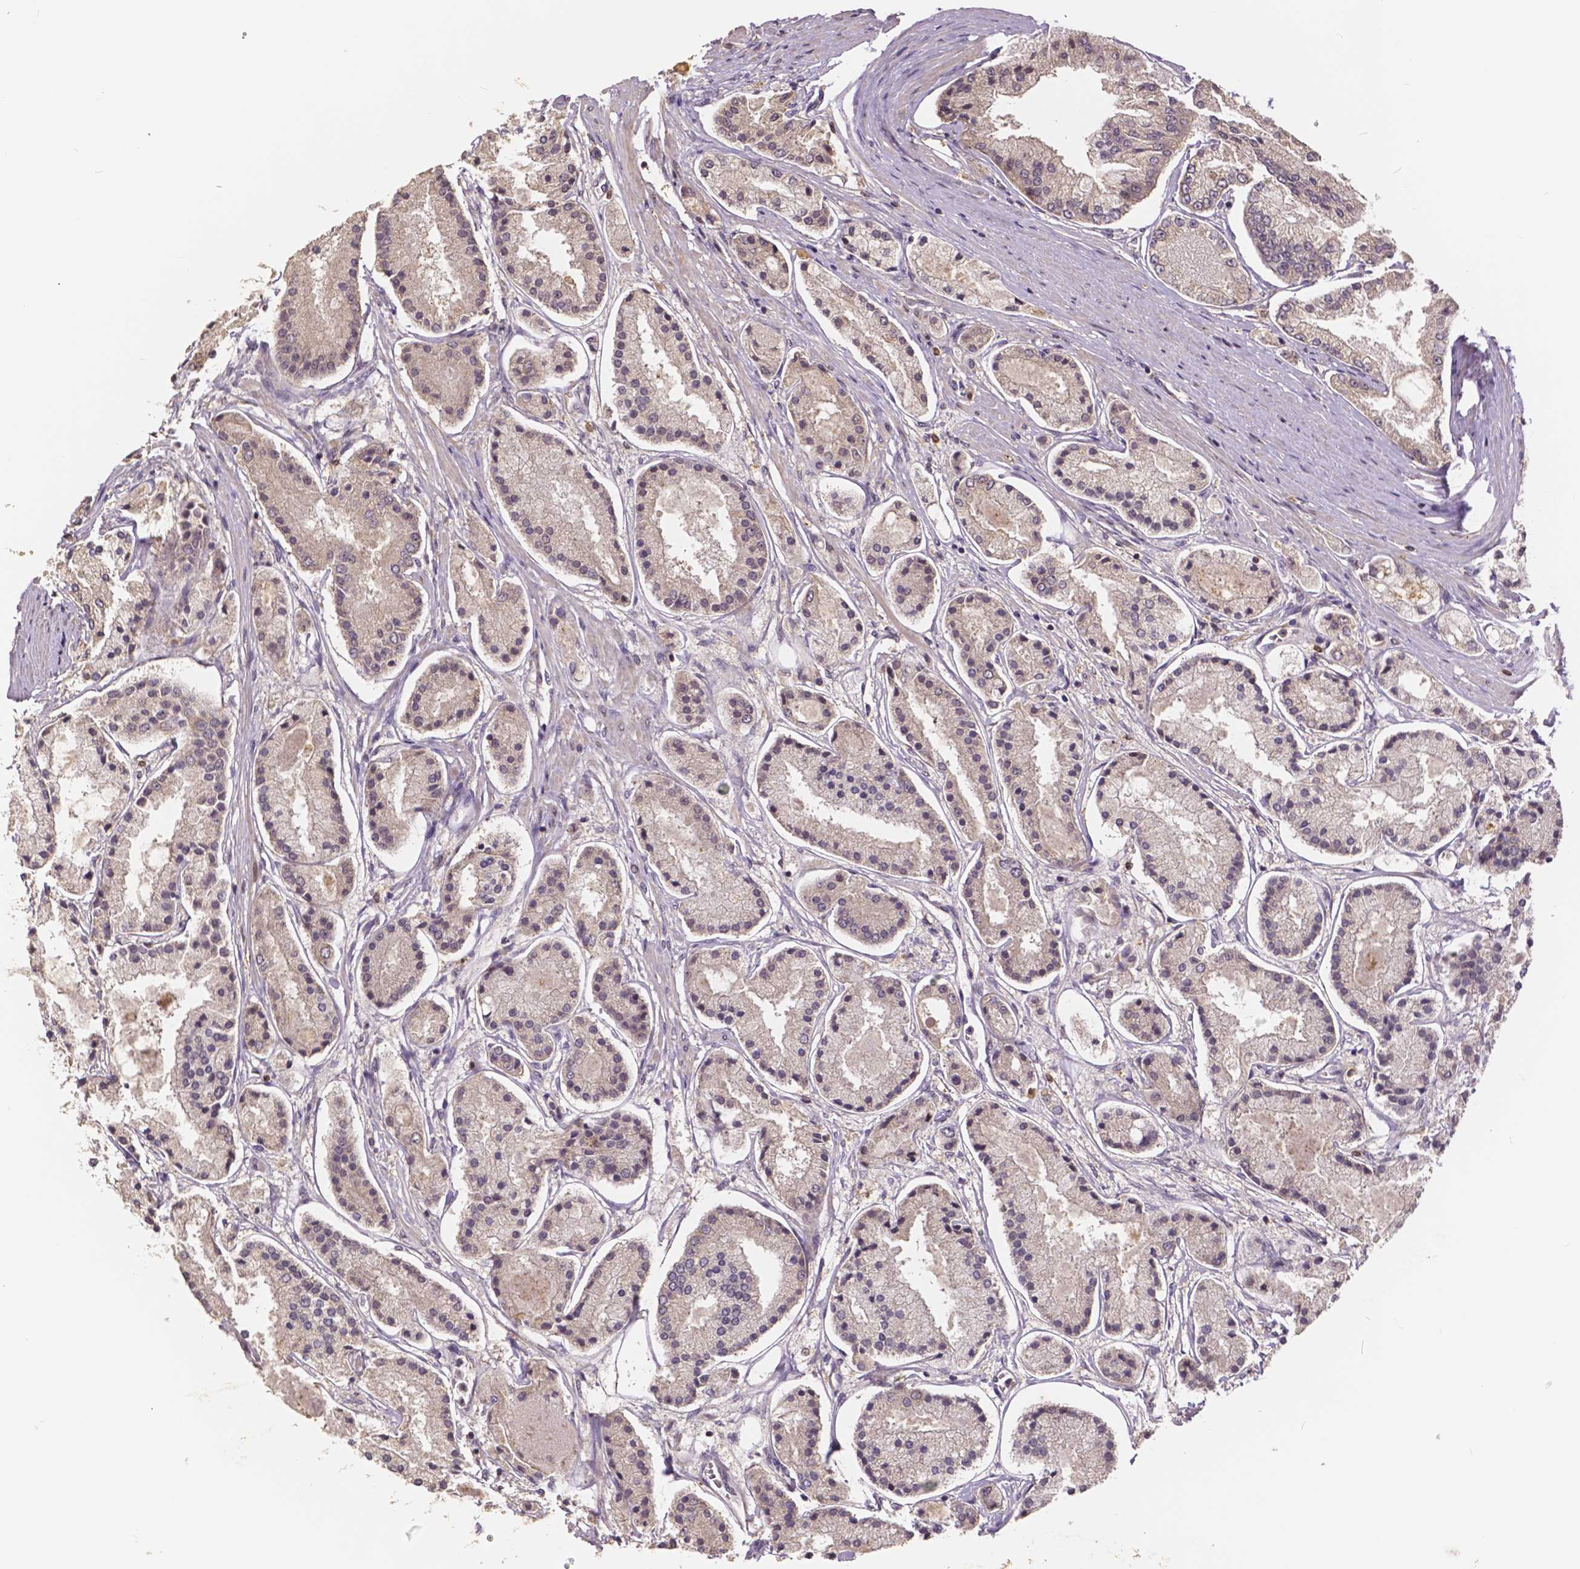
{"staining": {"intensity": "negative", "quantity": "none", "location": "none"}, "tissue": "prostate cancer", "cell_type": "Tumor cells", "image_type": "cancer", "snomed": [{"axis": "morphology", "description": "Adenocarcinoma, High grade"}, {"axis": "topography", "description": "Prostate"}], "caption": "DAB immunohistochemical staining of human prostate cancer (adenocarcinoma (high-grade)) reveals no significant expression in tumor cells. The staining was performed using DAB to visualize the protein expression in brown, while the nuclei were stained in blue with hematoxylin (Magnification: 20x).", "gene": "USP9X", "patient": {"sex": "male", "age": 67}}